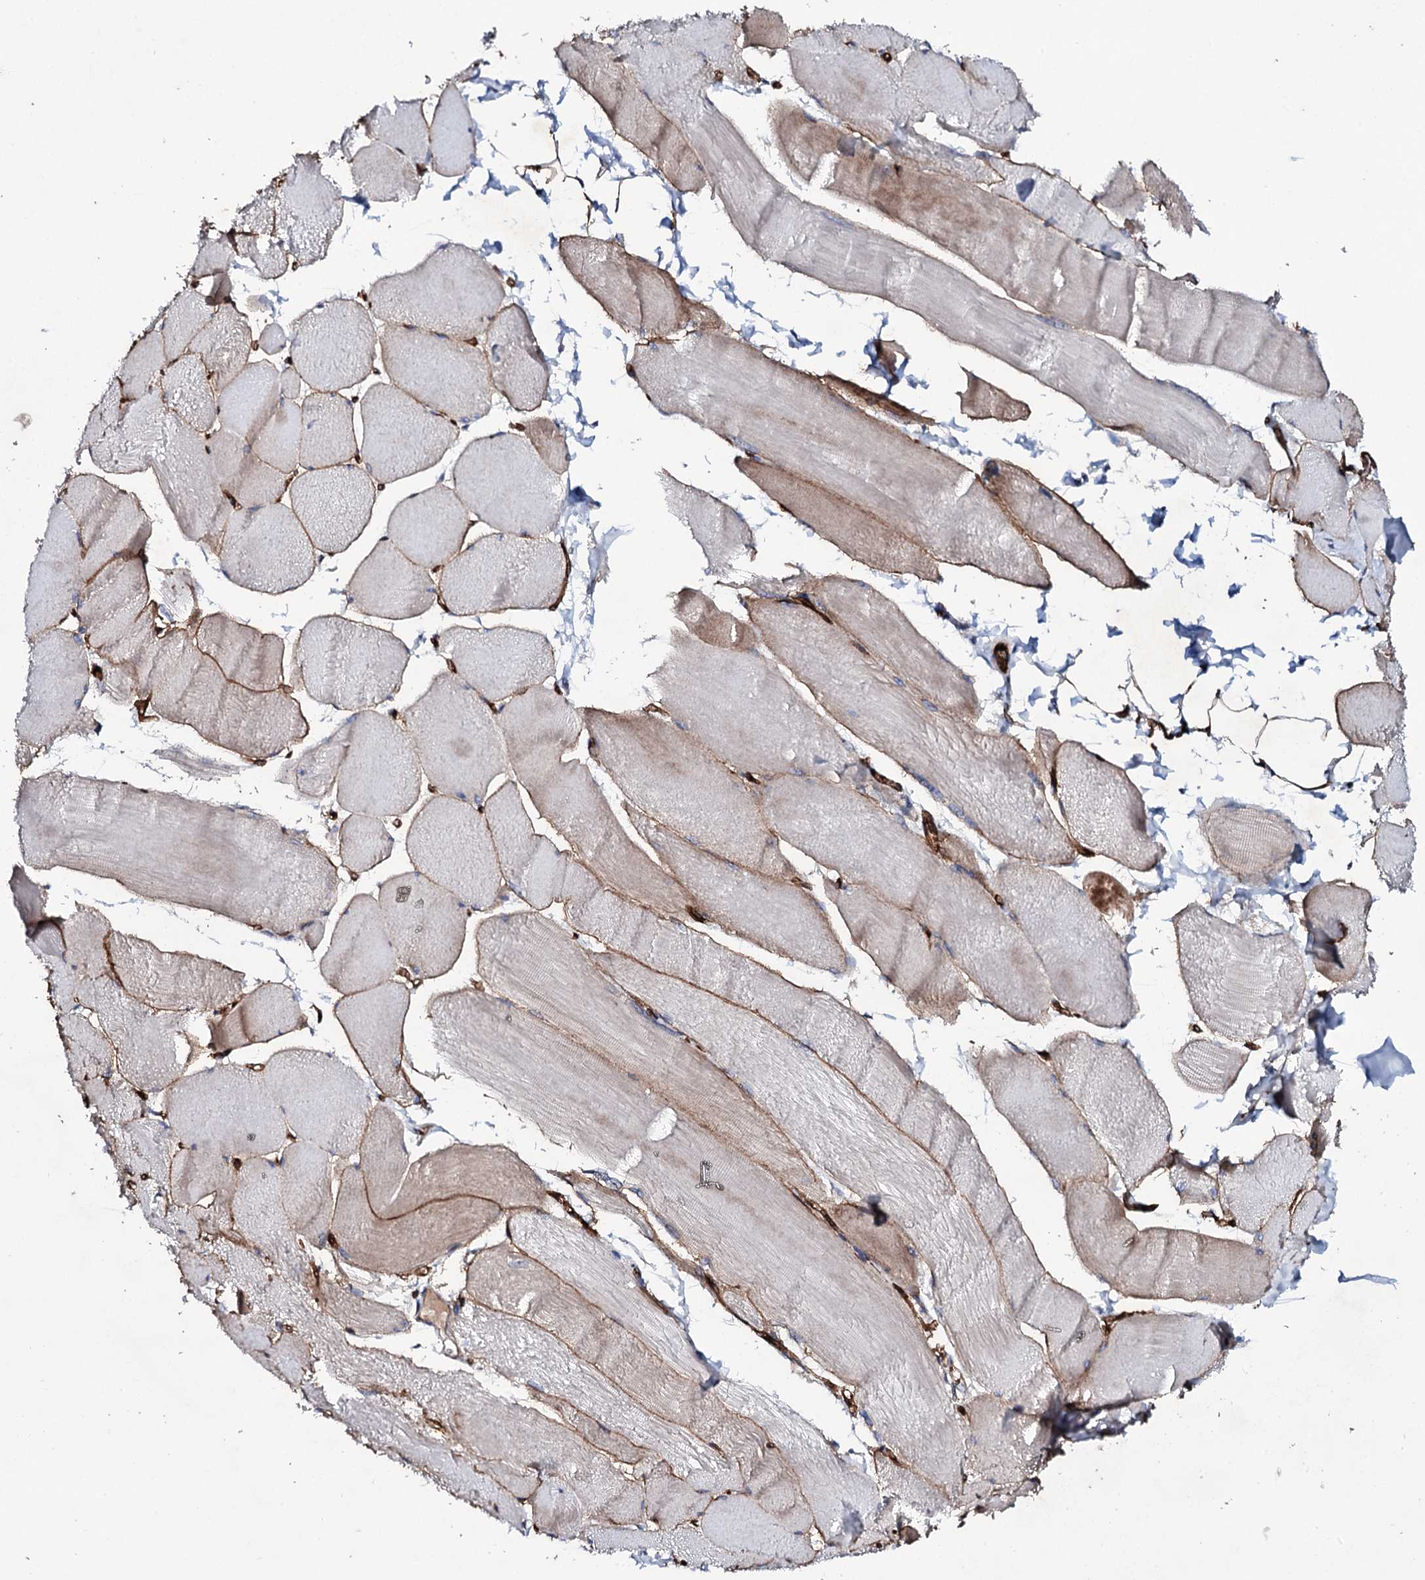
{"staining": {"intensity": "moderate", "quantity": ">75%", "location": "cytoplasmic/membranous,nuclear"}, "tissue": "skeletal muscle", "cell_type": "Myocytes", "image_type": "normal", "snomed": [{"axis": "morphology", "description": "Normal tissue, NOS"}, {"axis": "morphology", "description": "Basal cell carcinoma"}, {"axis": "topography", "description": "Skeletal muscle"}], "caption": "Skeletal muscle stained with immunohistochemistry shows moderate cytoplasmic/membranous,nuclear expression in approximately >75% of myocytes. (IHC, brightfield microscopy, high magnification).", "gene": "DBX1", "patient": {"sex": "female", "age": 64}}